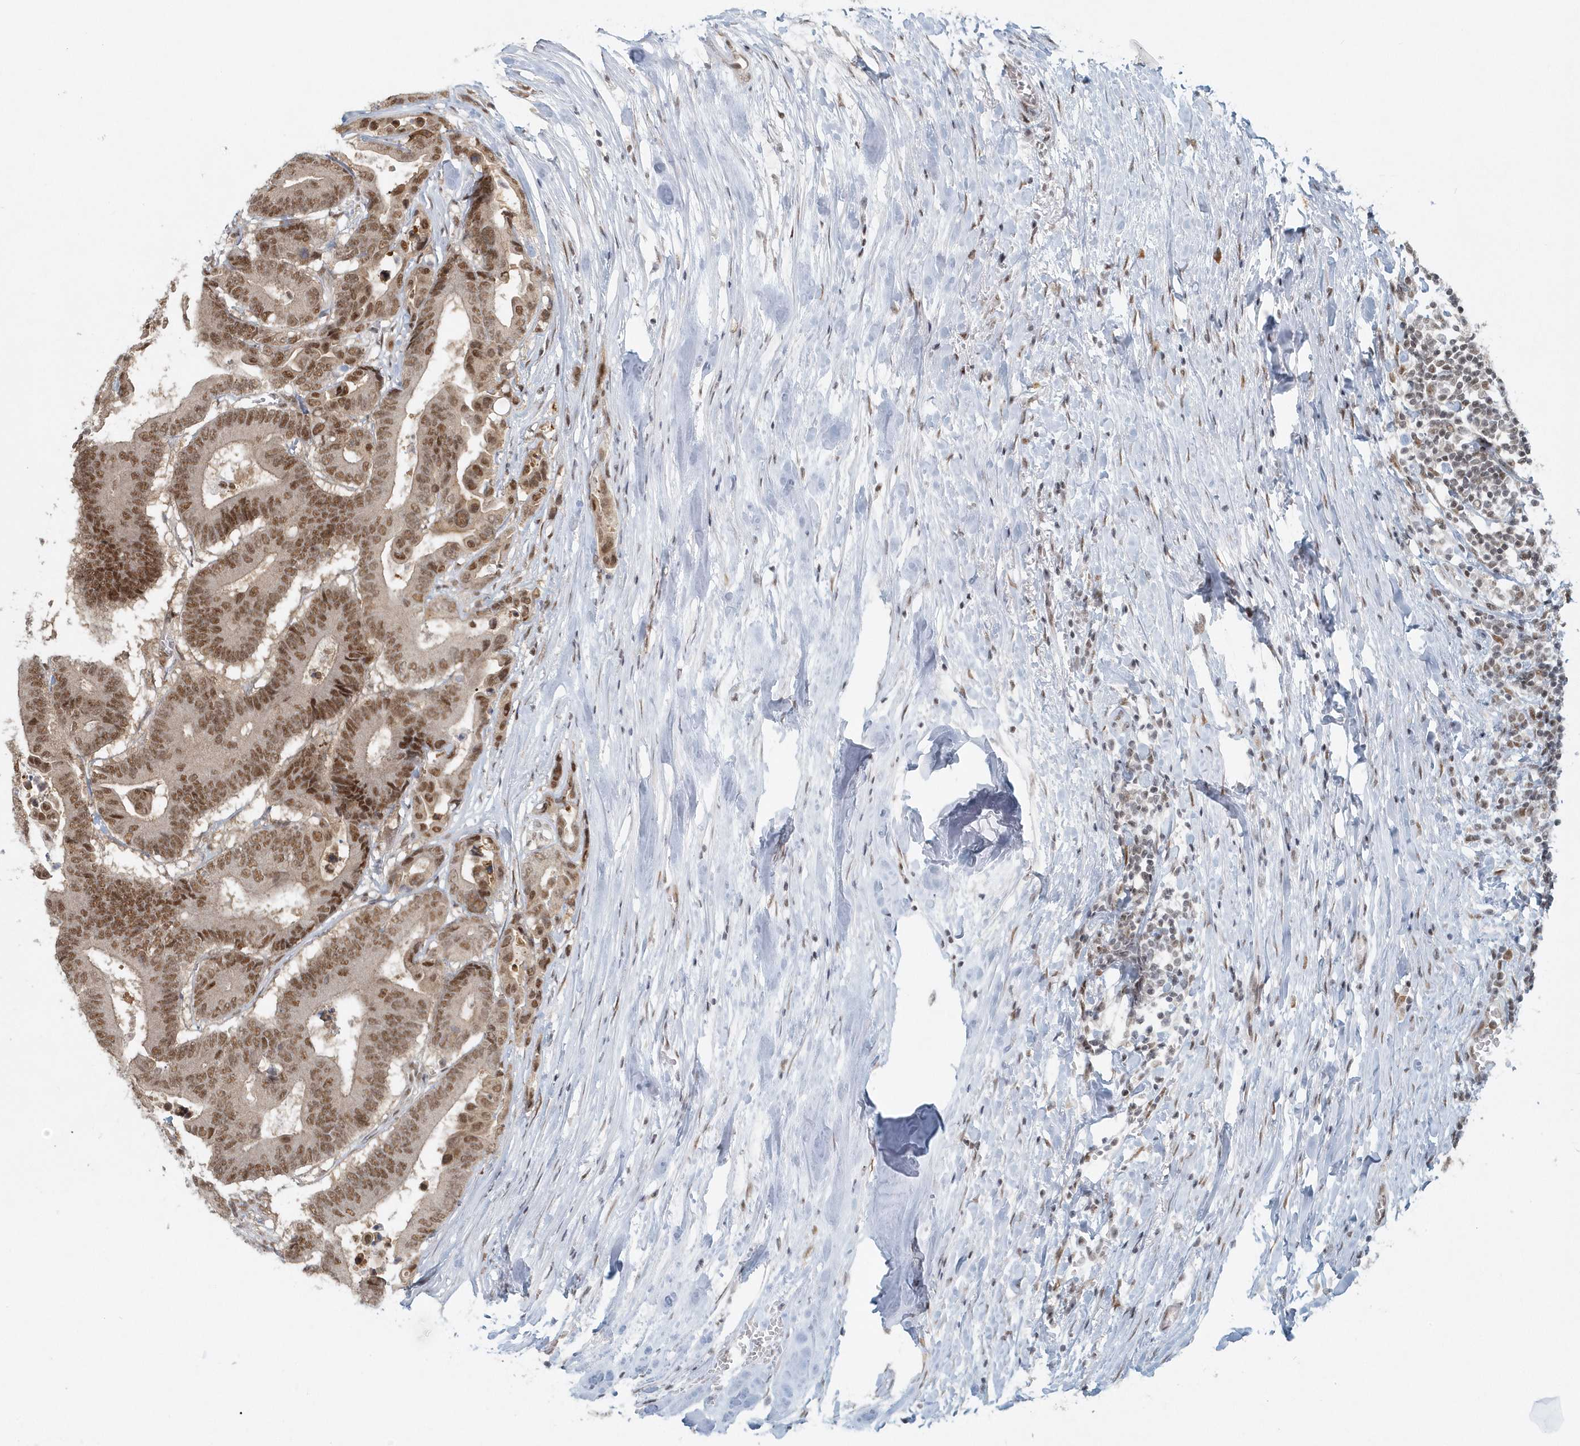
{"staining": {"intensity": "moderate", "quantity": ">75%", "location": "nuclear"}, "tissue": "colorectal cancer", "cell_type": "Tumor cells", "image_type": "cancer", "snomed": [{"axis": "morphology", "description": "Normal tissue, NOS"}, {"axis": "morphology", "description": "Adenocarcinoma, NOS"}, {"axis": "topography", "description": "Colon"}], "caption": "This is a photomicrograph of immunohistochemistry staining of adenocarcinoma (colorectal), which shows moderate positivity in the nuclear of tumor cells.", "gene": "YTHDC1", "patient": {"sex": "male", "age": 82}}